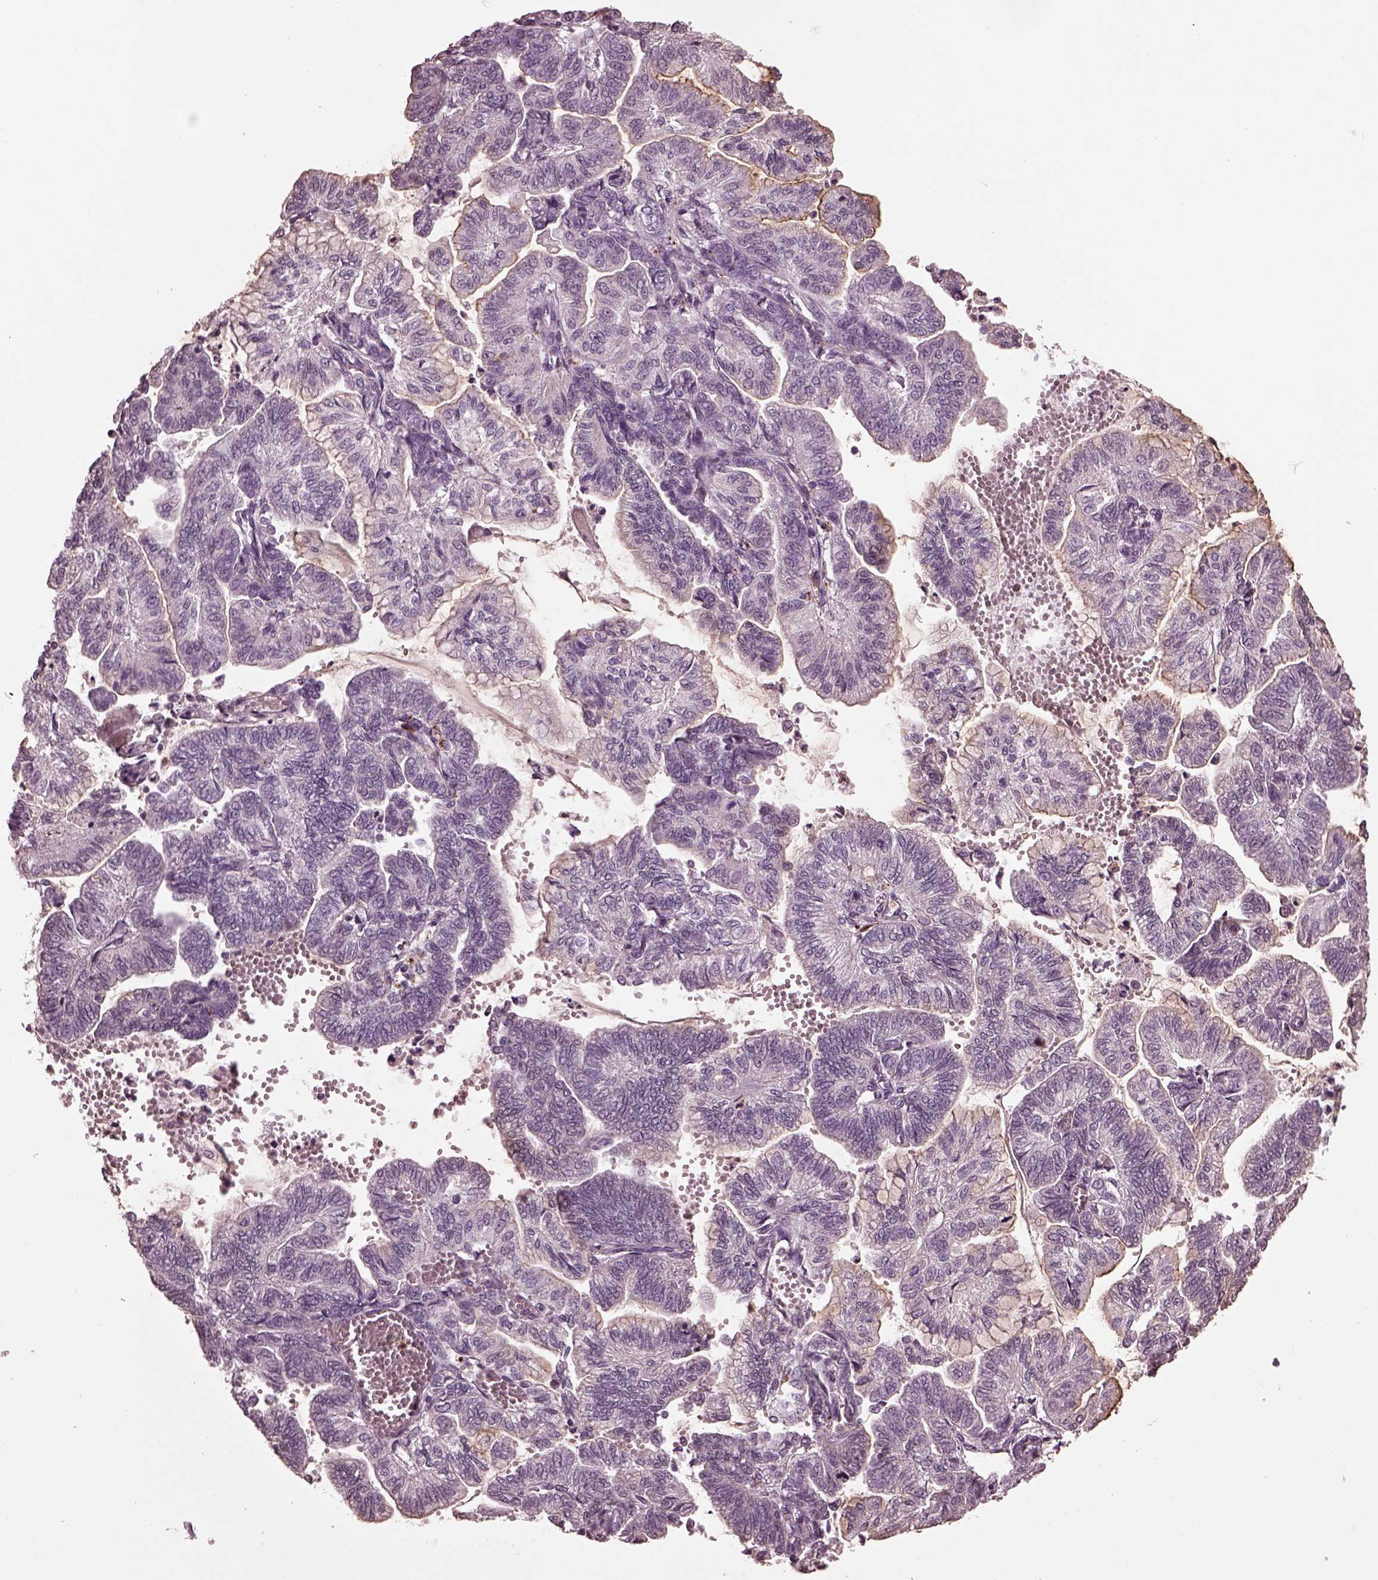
{"staining": {"intensity": "negative", "quantity": "none", "location": "none"}, "tissue": "stomach cancer", "cell_type": "Tumor cells", "image_type": "cancer", "snomed": [{"axis": "morphology", "description": "Adenocarcinoma, NOS"}, {"axis": "topography", "description": "Stomach"}], "caption": "Immunohistochemistry (IHC) image of neoplastic tissue: human stomach adenocarcinoma stained with DAB (3,3'-diaminobenzidine) demonstrates no significant protein expression in tumor cells. The staining was performed using DAB (3,3'-diaminobenzidine) to visualize the protein expression in brown, while the nuclei were stained in blue with hematoxylin (Magnification: 20x).", "gene": "RUFY3", "patient": {"sex": "male", "age": 83}}